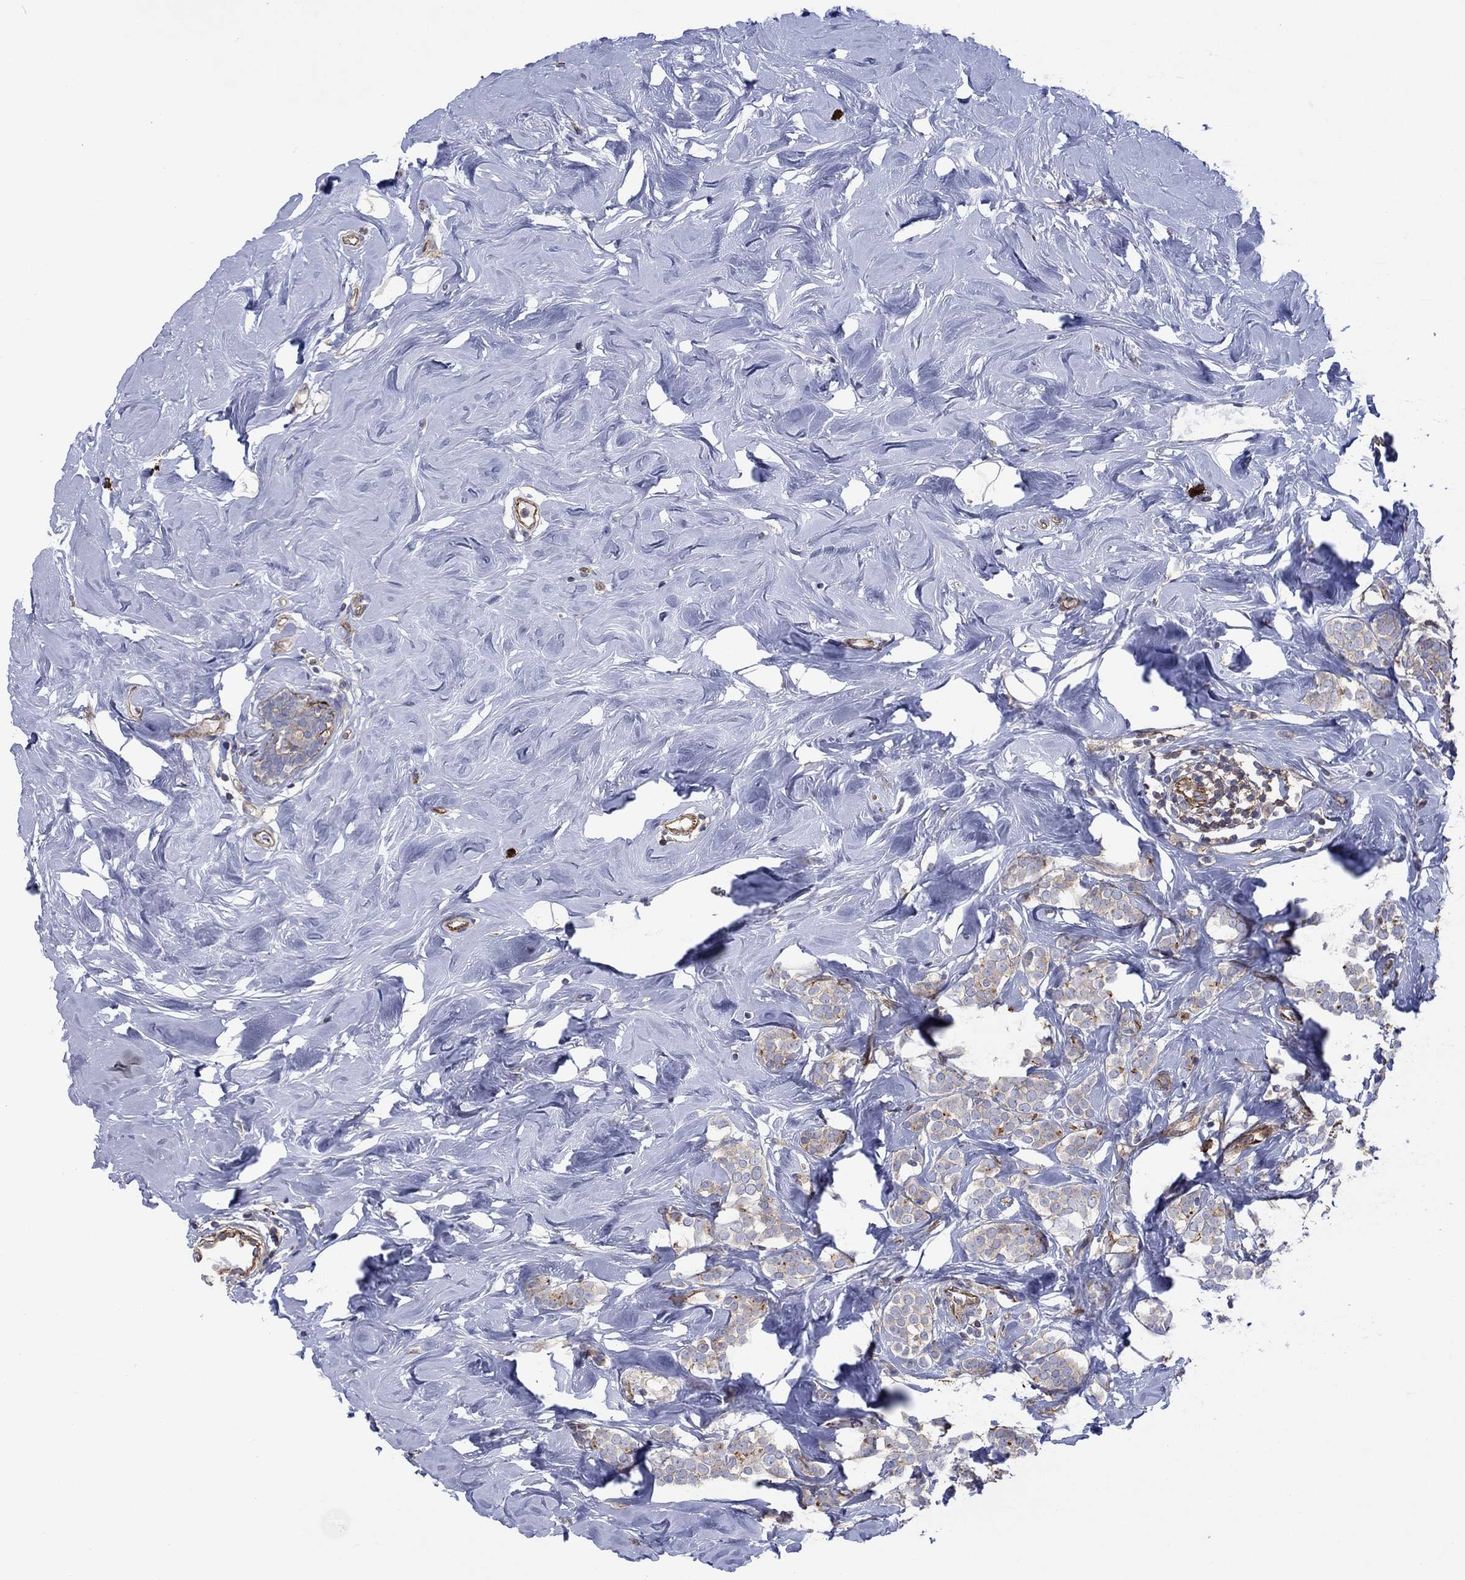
{"staining": {"intensity": "strong", "quantity": "<25%", "location": "cytoplasmic/membranous"}, "tissue": "breast cancer", "cell_type": "Tumor cells", "image_type": "cancer", "snomed": [{"axis": "morphology", "description": "Lobular carcinoma"}, {"axis": "topography", "description": "Breast"}], "caption": "IHC image of neoplastic tissue: human breast cancer (lobular carcinoma) stained using IHC reveals medium levels of strong protein expression localized specifically in the cytoplasmic/membranous of tumor cells, appearing as a cytoplasmic/membranous brown color.", "gene": "PAG1", "patient": {"sex": "female", "age": 49}}